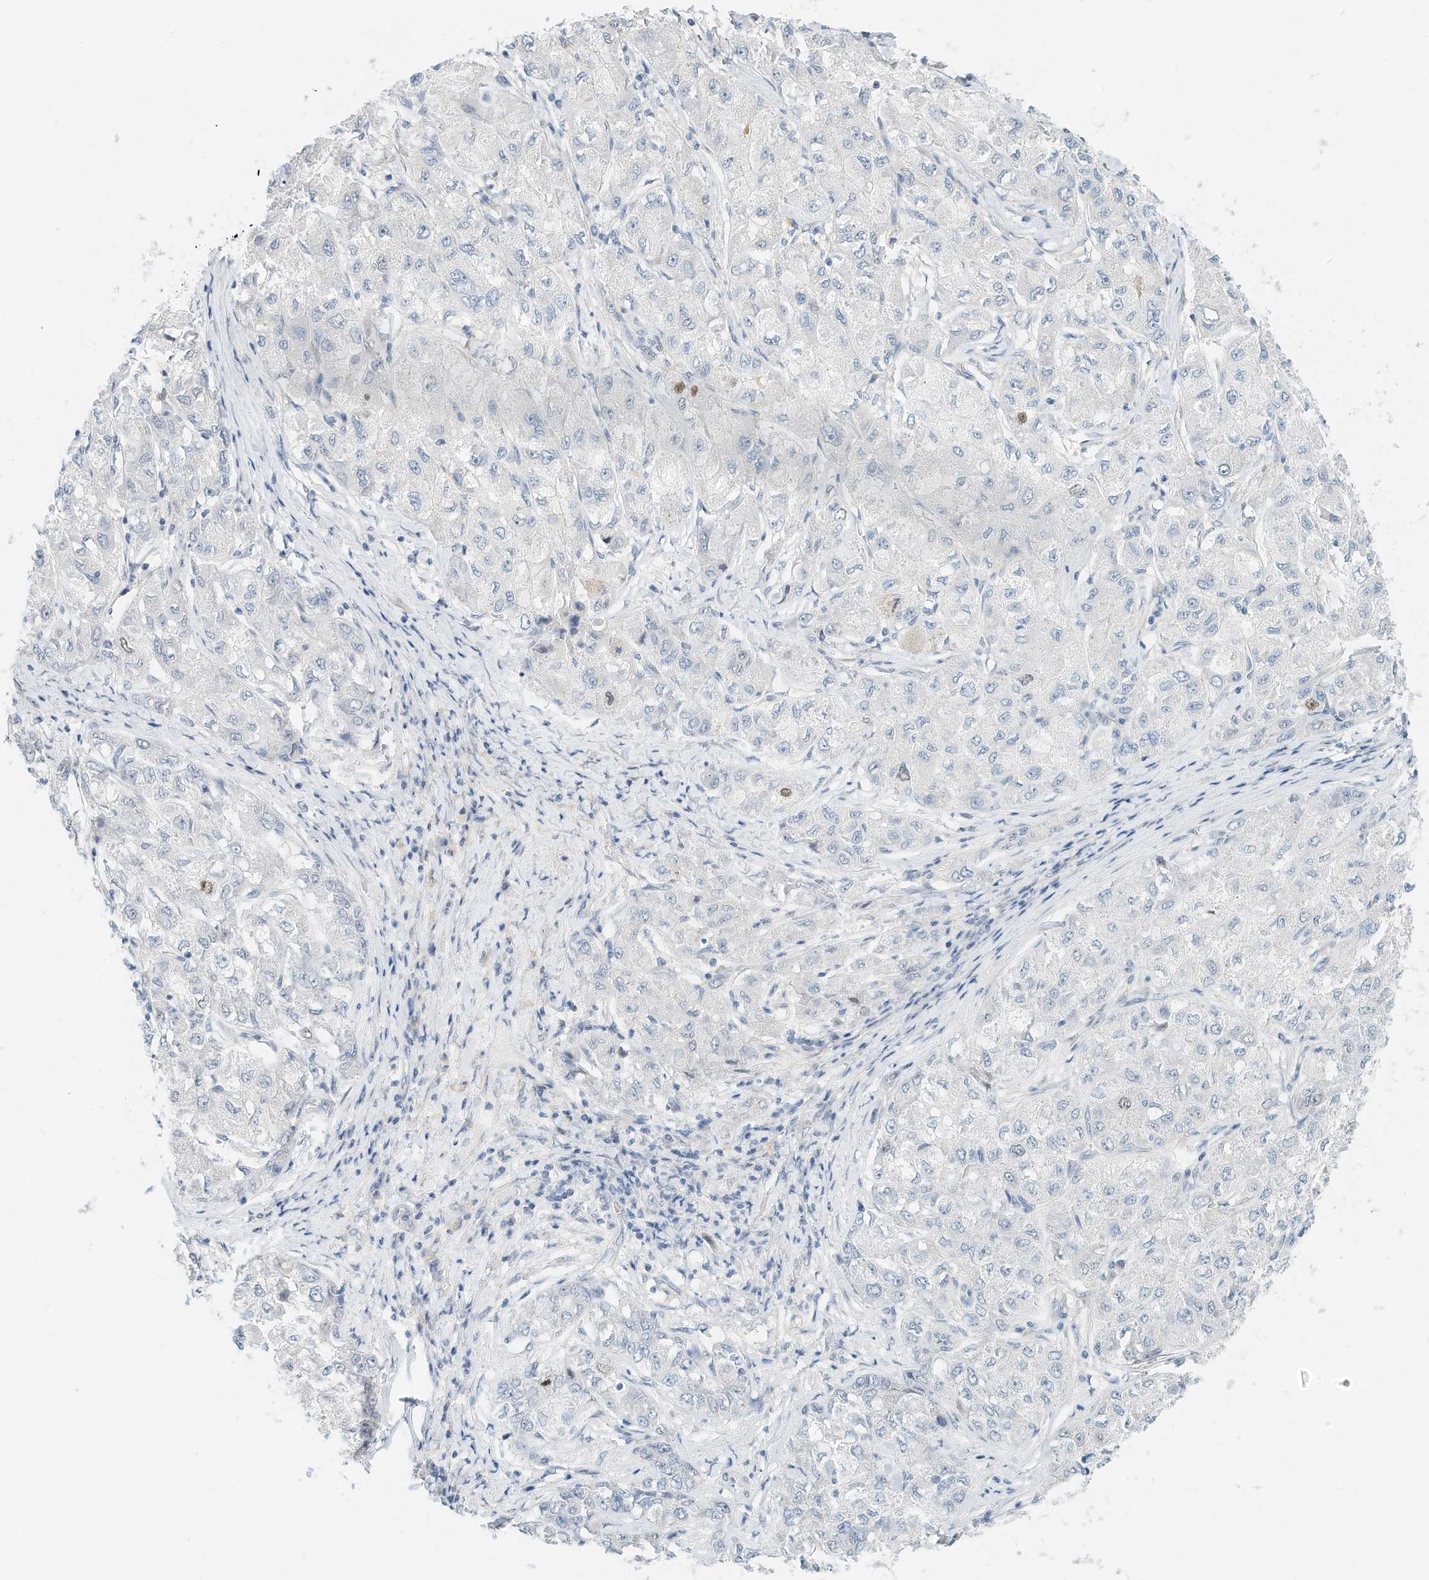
{"staining": {"intensity": "negative", "quantity": "none", "location": "none"}, "tissue": "liver cancer", "cell_type": "Tumor cells", "image_type": "cancer", "snomed": [{"axis": "morphology", "description": "Carcinoma, Hepatocellular, NOS"}, {"axis": "topography", "description": "Liver"}], "caption": "Immunohistochemistry (IHC) of human liver hepatocellular carcinoma displays no positivity in tumor cells.", "gene": "ARHGAP28", "patient": {"sex": "male", "age": 80}}